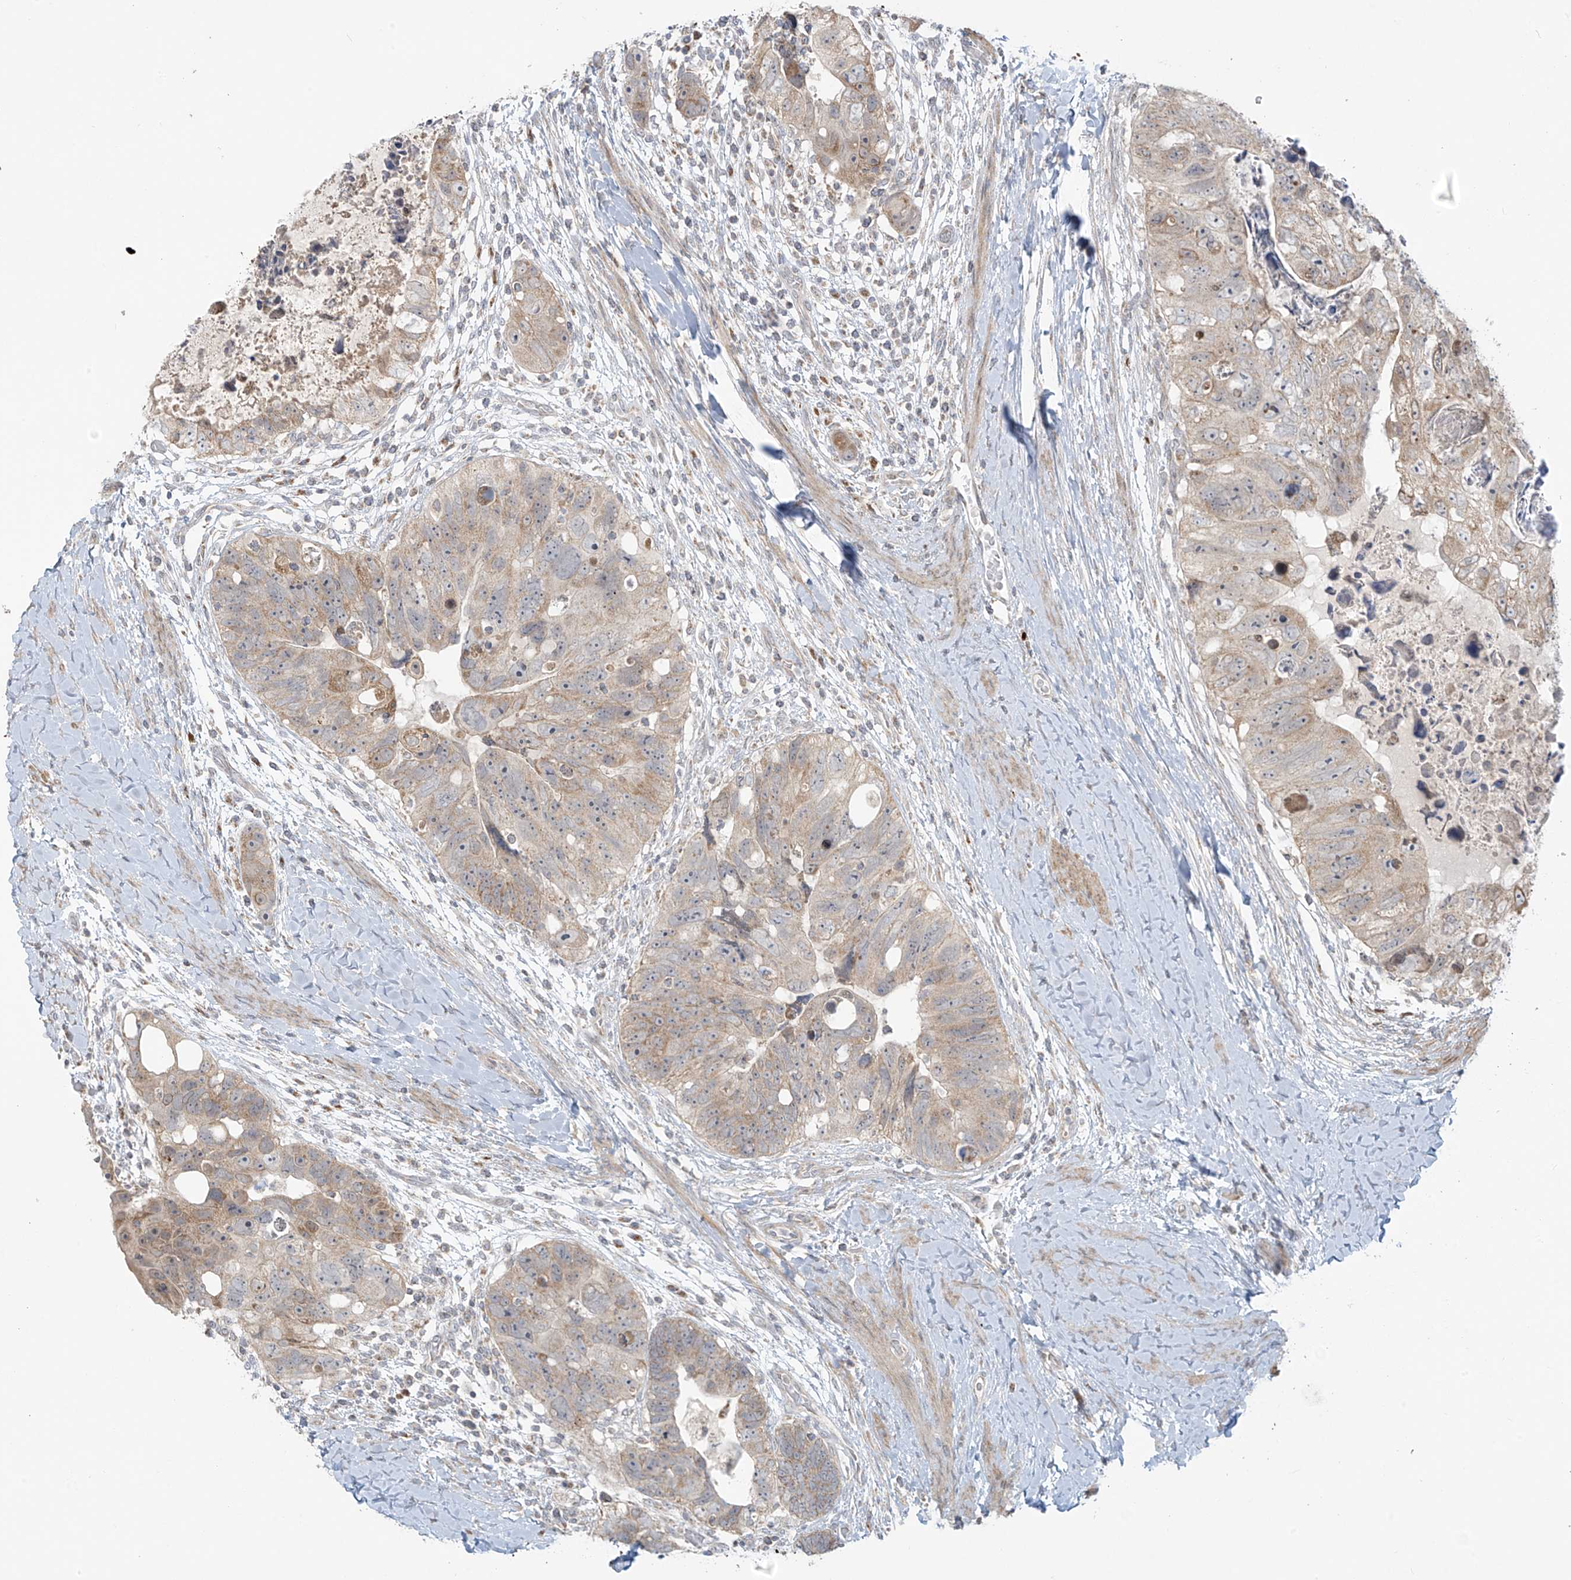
{"staining": {"intensity": "weak", "quantity": "25%-75%", "location": "cytoplasmic/membranous"}, "tissue": "colorectal cancer", "cell_type": "Tumor cells", "image_type": "cancer", "snomed": [{"axis": "morphology", "description": "Adenocarcinoma, NOS"}, {"axis": "topography", "description": "Rectum"}], "caption": "Colorectal cancer (adenocarcinoma) tissue reveals weak cytoplasmic/membranous positivity in approximately 25%-75% of tumor cells, visualized by immunohistochemistry. The staining was performed using DAB (3,3'-diaminobenzidine) to visualize the protein expression in brown, while the nuclei were stained in blue with hematoxylin (Magnification: 20x).", "gene": "HDDC2", "patient": {"sex": "male", "age": 59}}